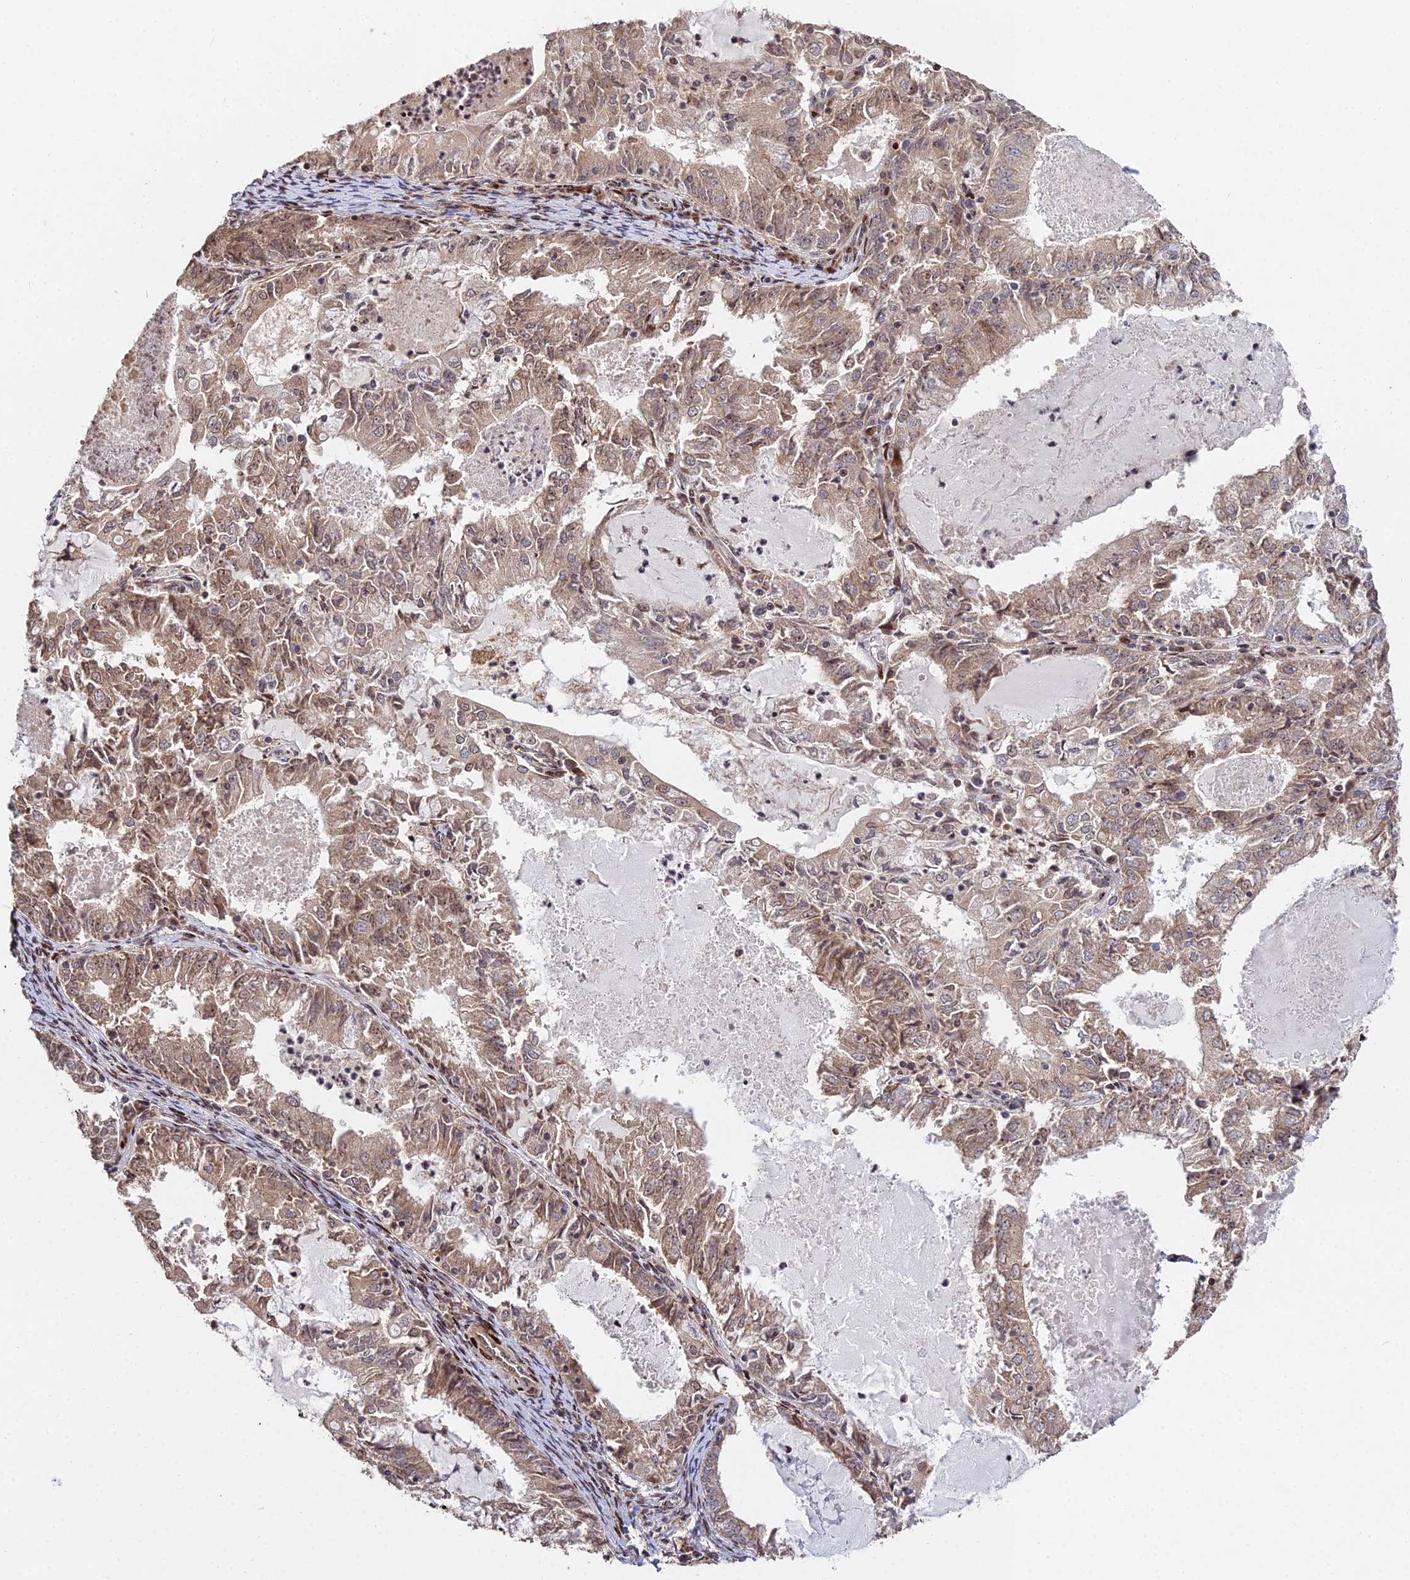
{"staining": {"intensity": "moderate", "quantity": ">75%", "location": "cytoplasmic/membranous,nuclear"}, "tissue": "endometrial cancer", "cell_type": "Tumor cells", "image_type": "cancer", "snomed": [{"axis": "morphology", "description": "Adenocarcinoma, NOS"}, {"axis": "topography", "description": "Endometrium"}], "caption": "Immunohistochemical staining of endometrial cancer exhibits medium levels of moderate cytoplasmic/membranous and nuclear protein expression in approximately >75% of tumor cells.", "gene": "RBMS2", "patient": {"sex": "female", "age": 57}}